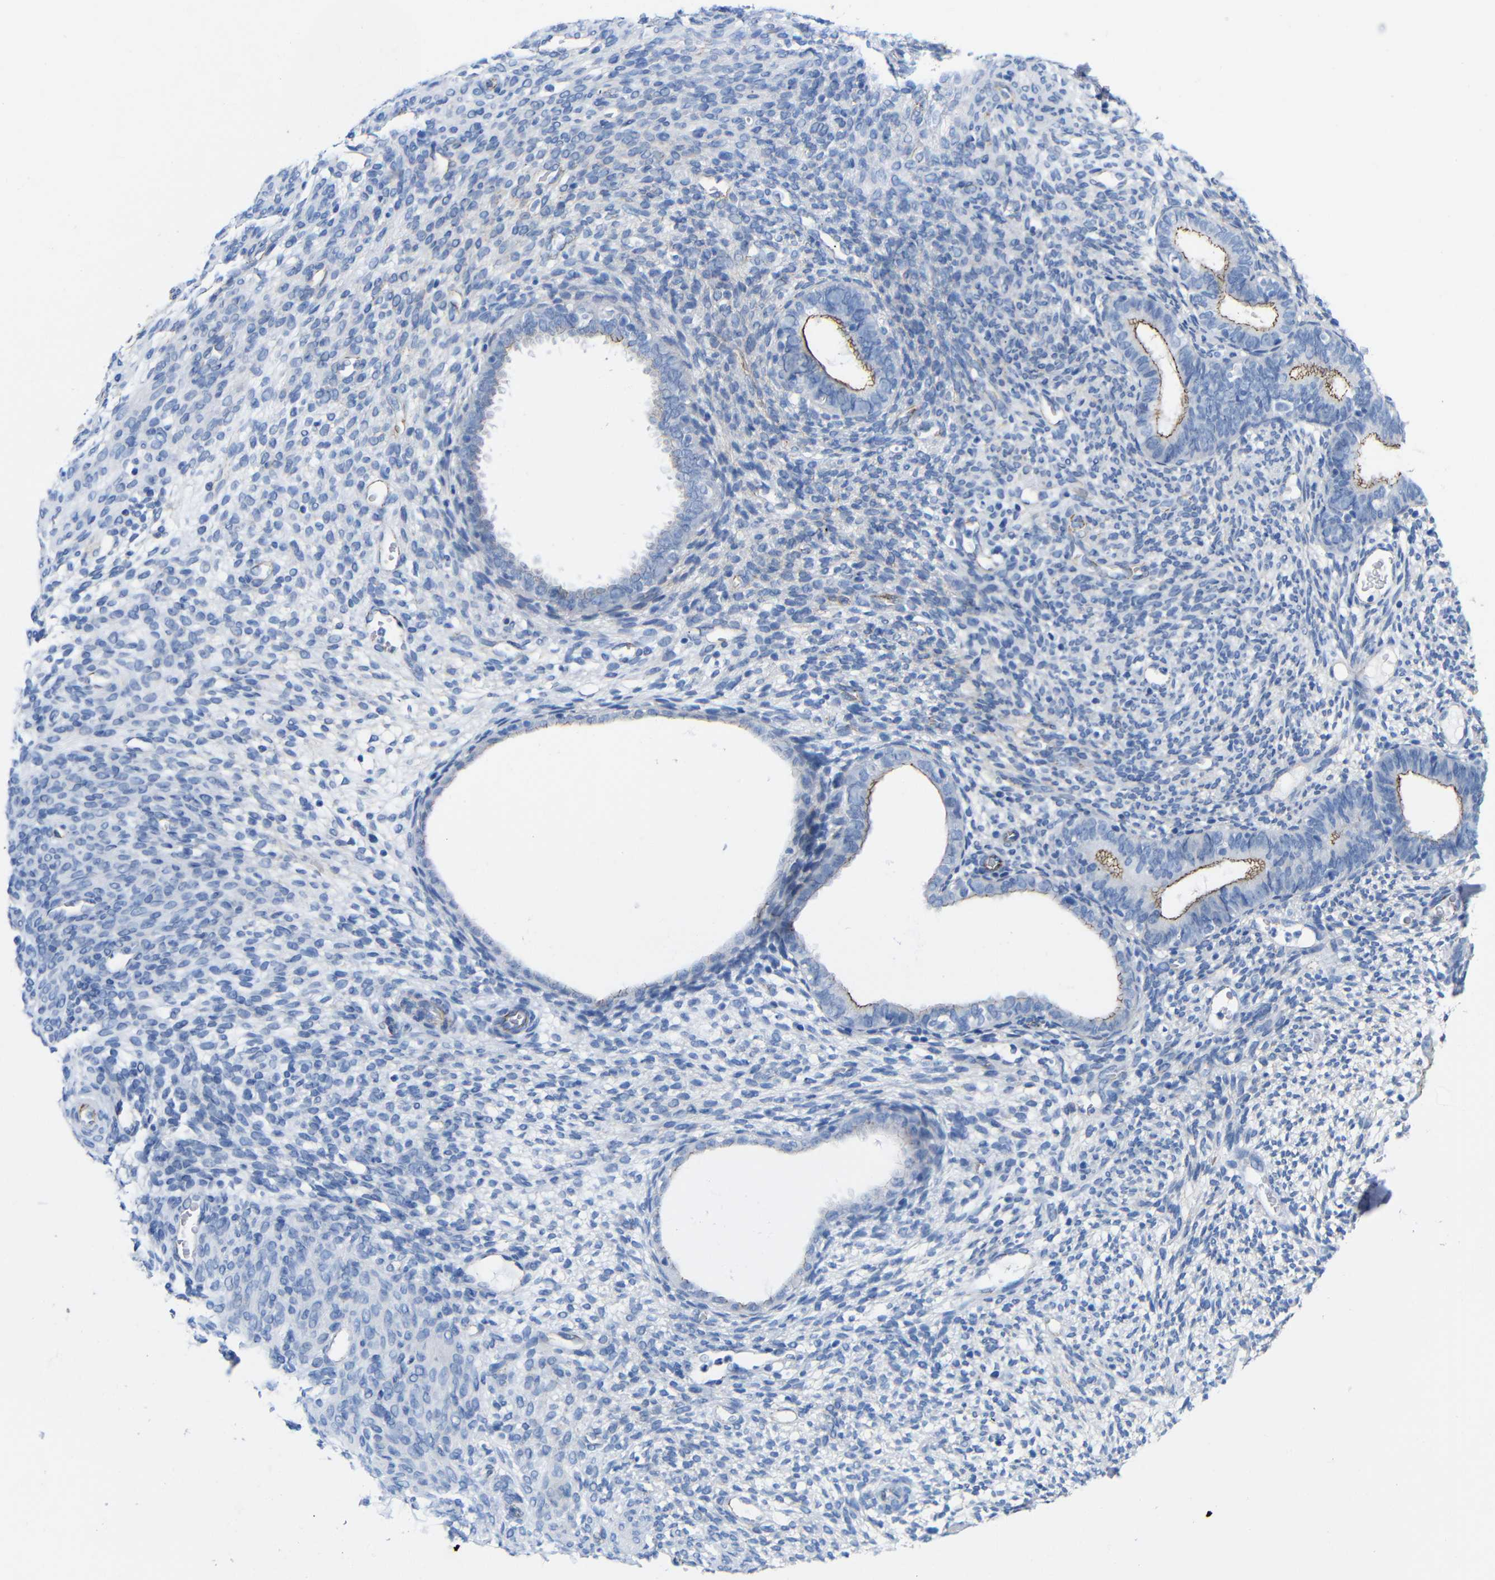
{"staining": {"intensity": "negative", "quantity": "none", "location": "none"}, "tissue": "endometrium", "cell_type": "Cells in endometrial stroma", "image_type": "normal", "snomed": [{"axis": "morphology", "description": "Normal tissue, NOS"}, {"axis": "morphology", "description": "Atrophy, NOS"}, {"axis": "topography", "description": "Uterus"}, {"axis": "topography", "description": "Endometrium"}], "caption": "Immunohistochemistry of unremarkable human endometrium displays no staining in cells in endometrial stroma. Brightfield microscopy of IHC stained with DAB (brown) and hematoxylin (blue), captured at high magnification.", "gene": "CGNL1", "patient": {"sex": "female", "age": 68}}